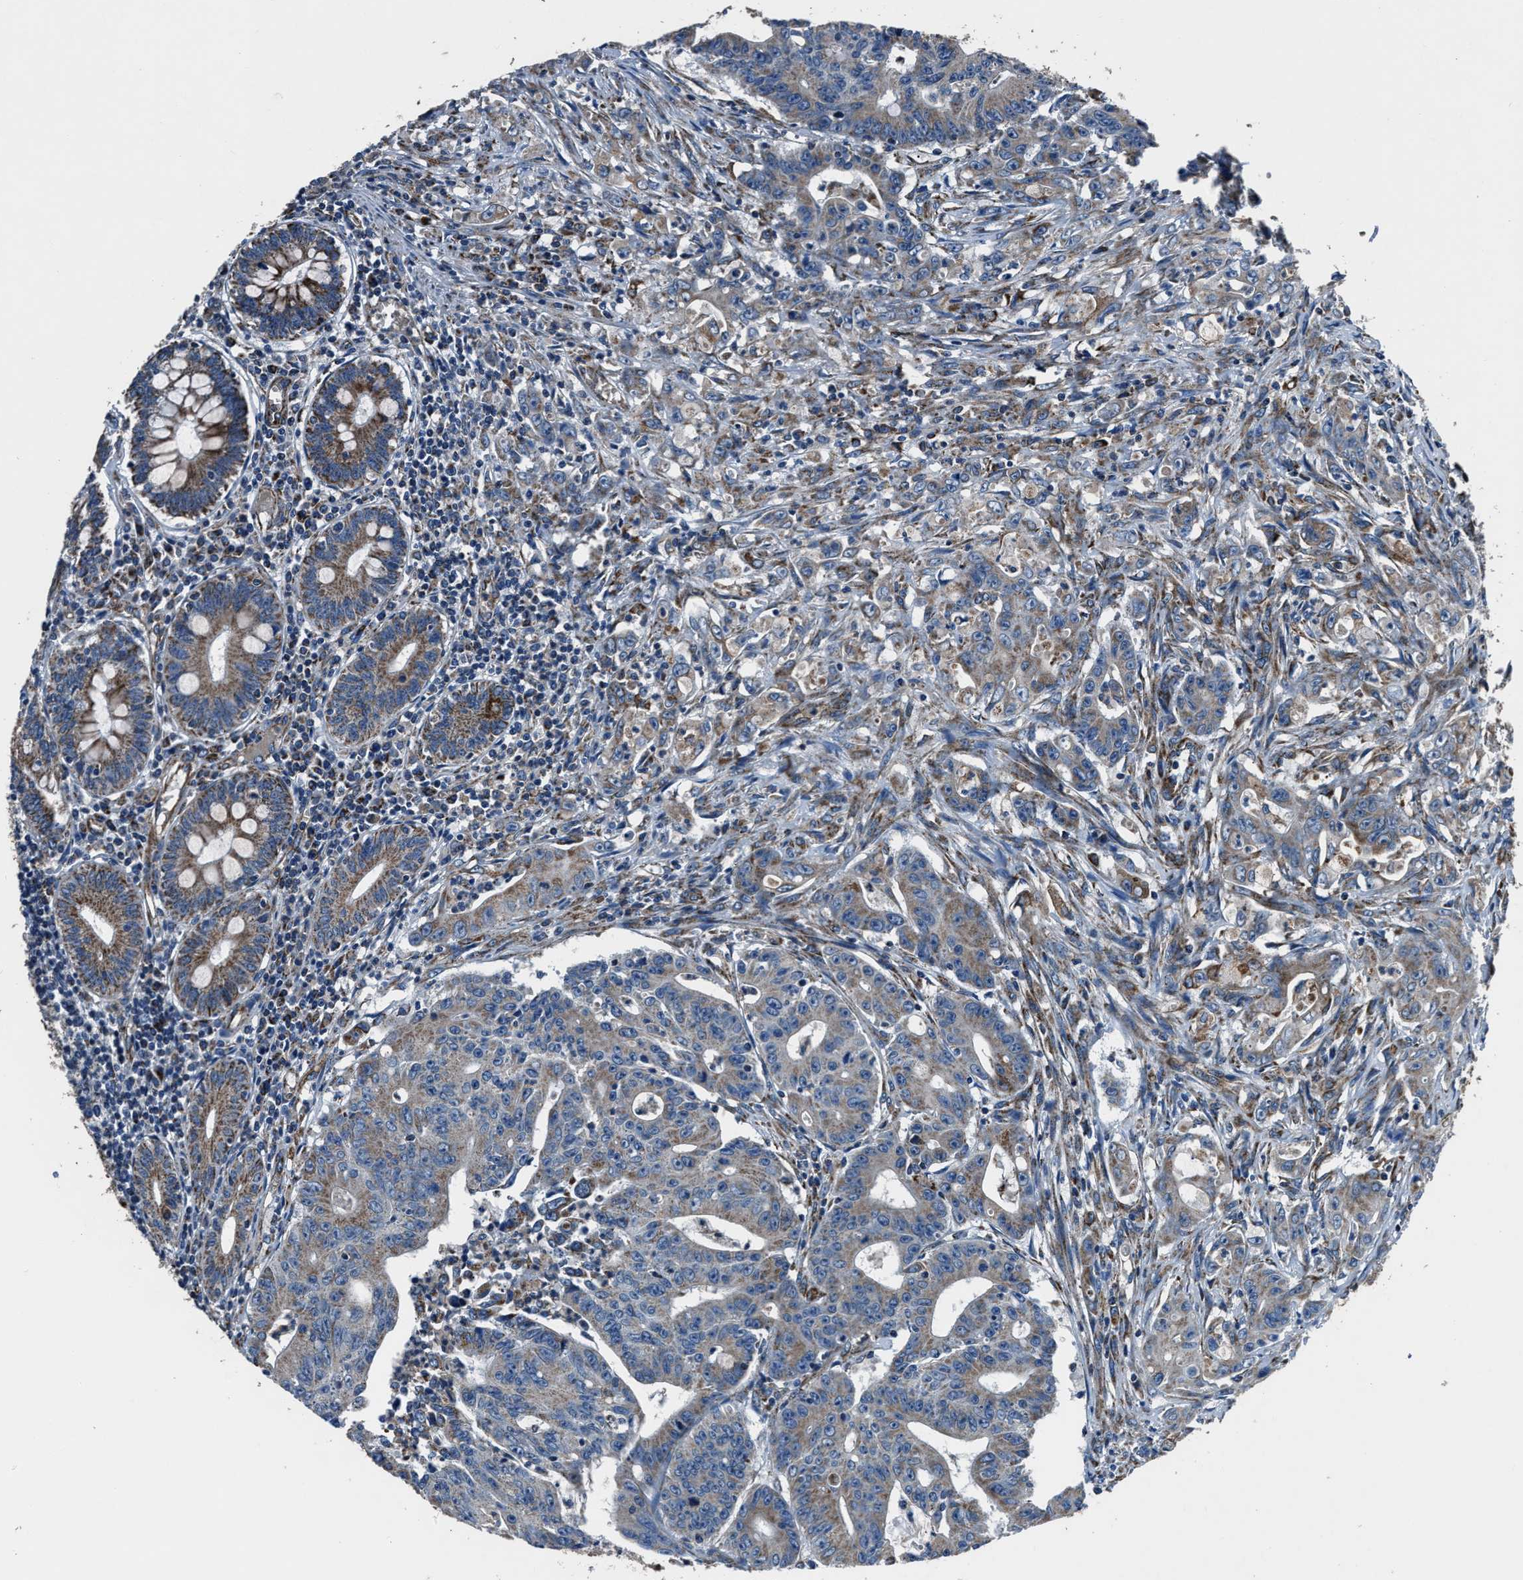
{"staining": {"intensity": "weak", "quantity": ">75%", "location": "cytoplasmic/membranous"}, "tissue": "colorectal cancer", "cell_type": "Tumor cells", "image_type": "cancer", "snomed": [{"axis": "morphology", "description": "Adenocarcinoma, NOS"}, {"axis": "topography", "description": "Colon"}], "caption": "Protein expression analysis of human colorectal cancer (adenocarcinoma) reveals weak cytoplasmic/membranous expression in approximately >75% of tumor cells.", "gene": "OGDH", "patient": {"sex": "male", "age": 45}}